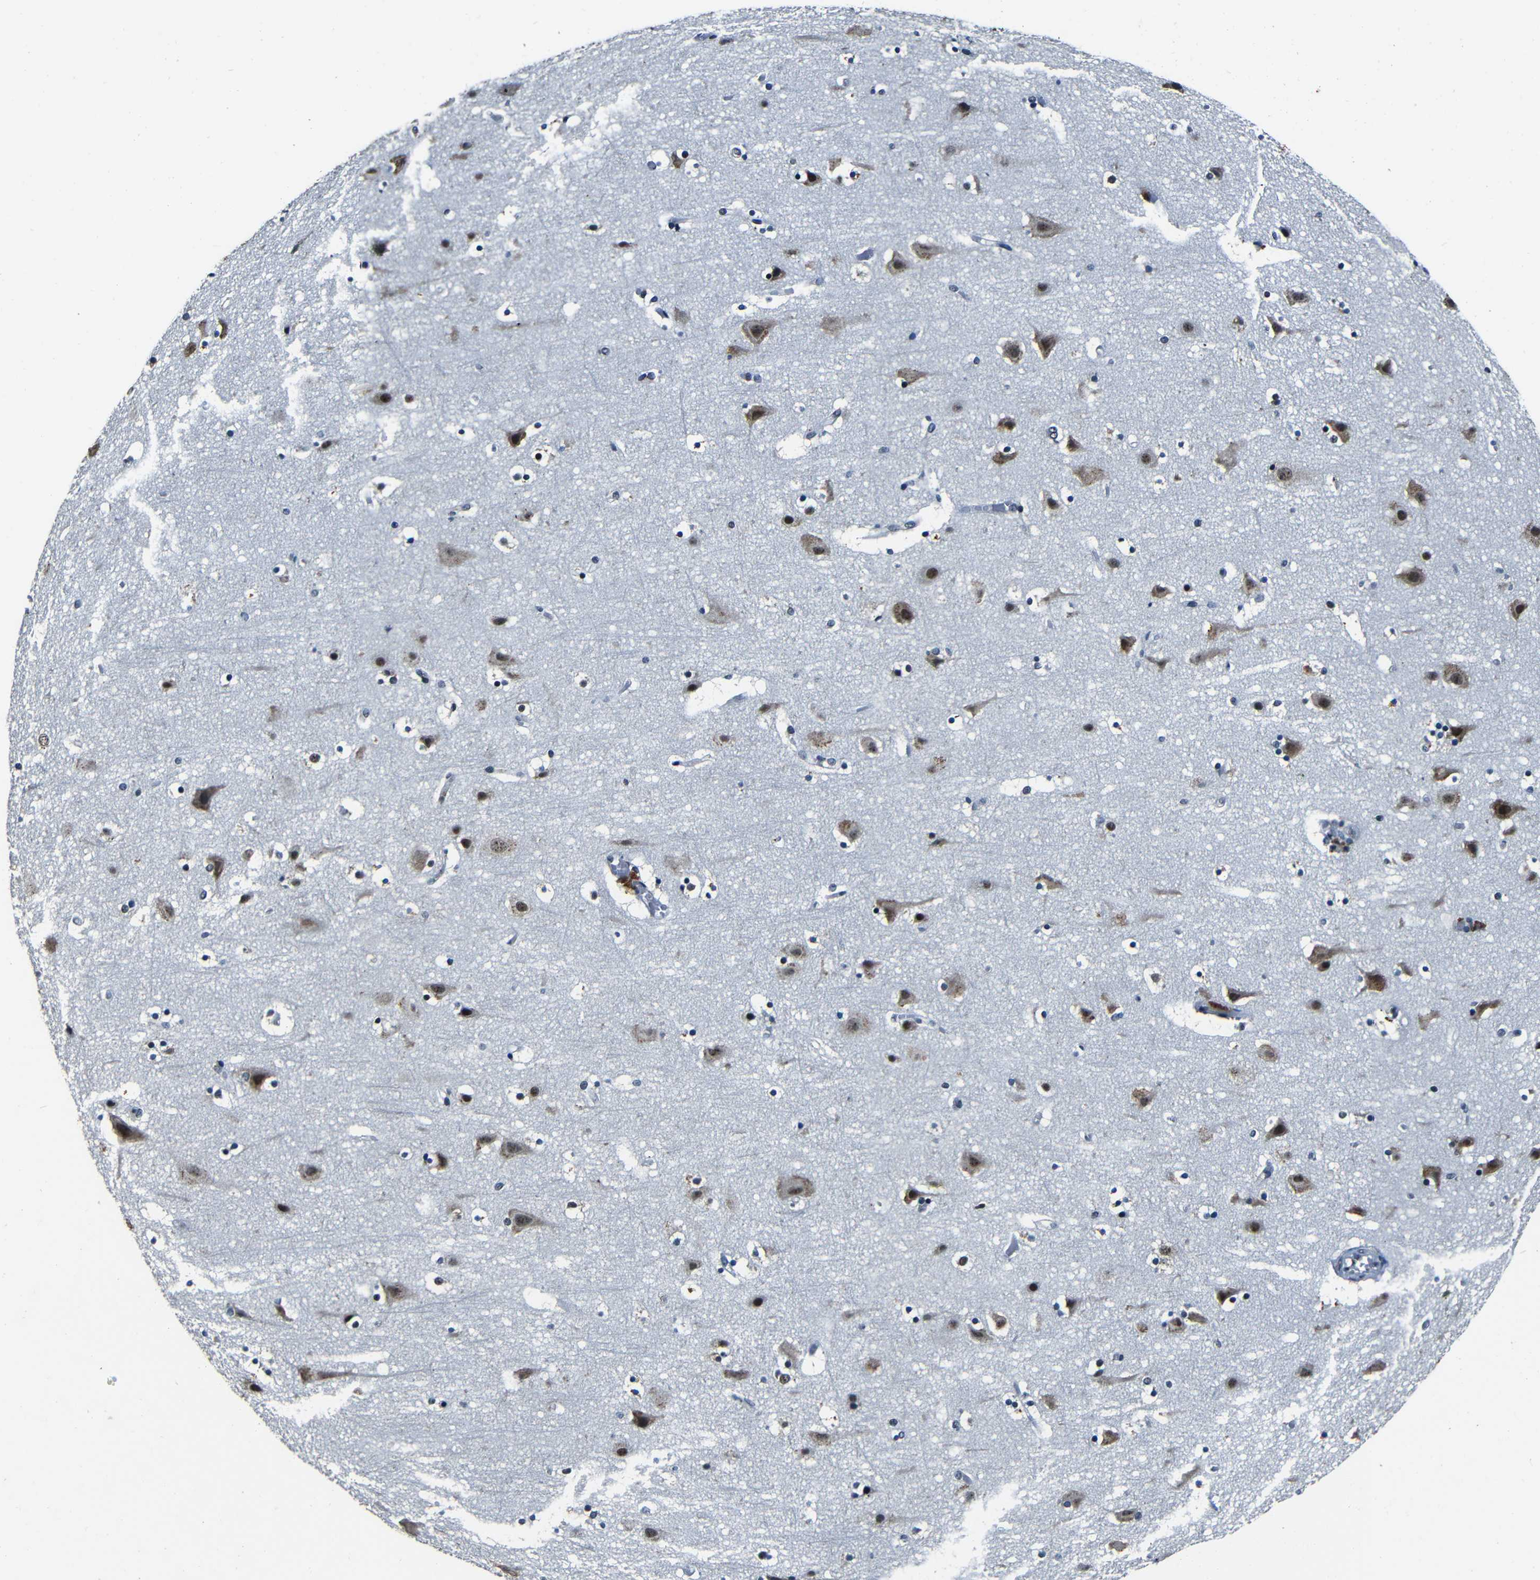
{"staining": {"intensity": "negative", "quantity": "none", "location": "none"}, "tissue": "cerebral cortex", "cell_type": "Endothelial cells", "image_type": "normal", "snomed": [{"axis": "morphology", "description": "Normal tissue, NOS"}, {"axis": "topography", "description": "Cerebral cortex"}], "caption": "Cerebral cortex stained for a protein using IHC reveals no expression endothelial cells.", "gene": "FOXD4L1", "patient": {"sex": "male", "age": 45}}